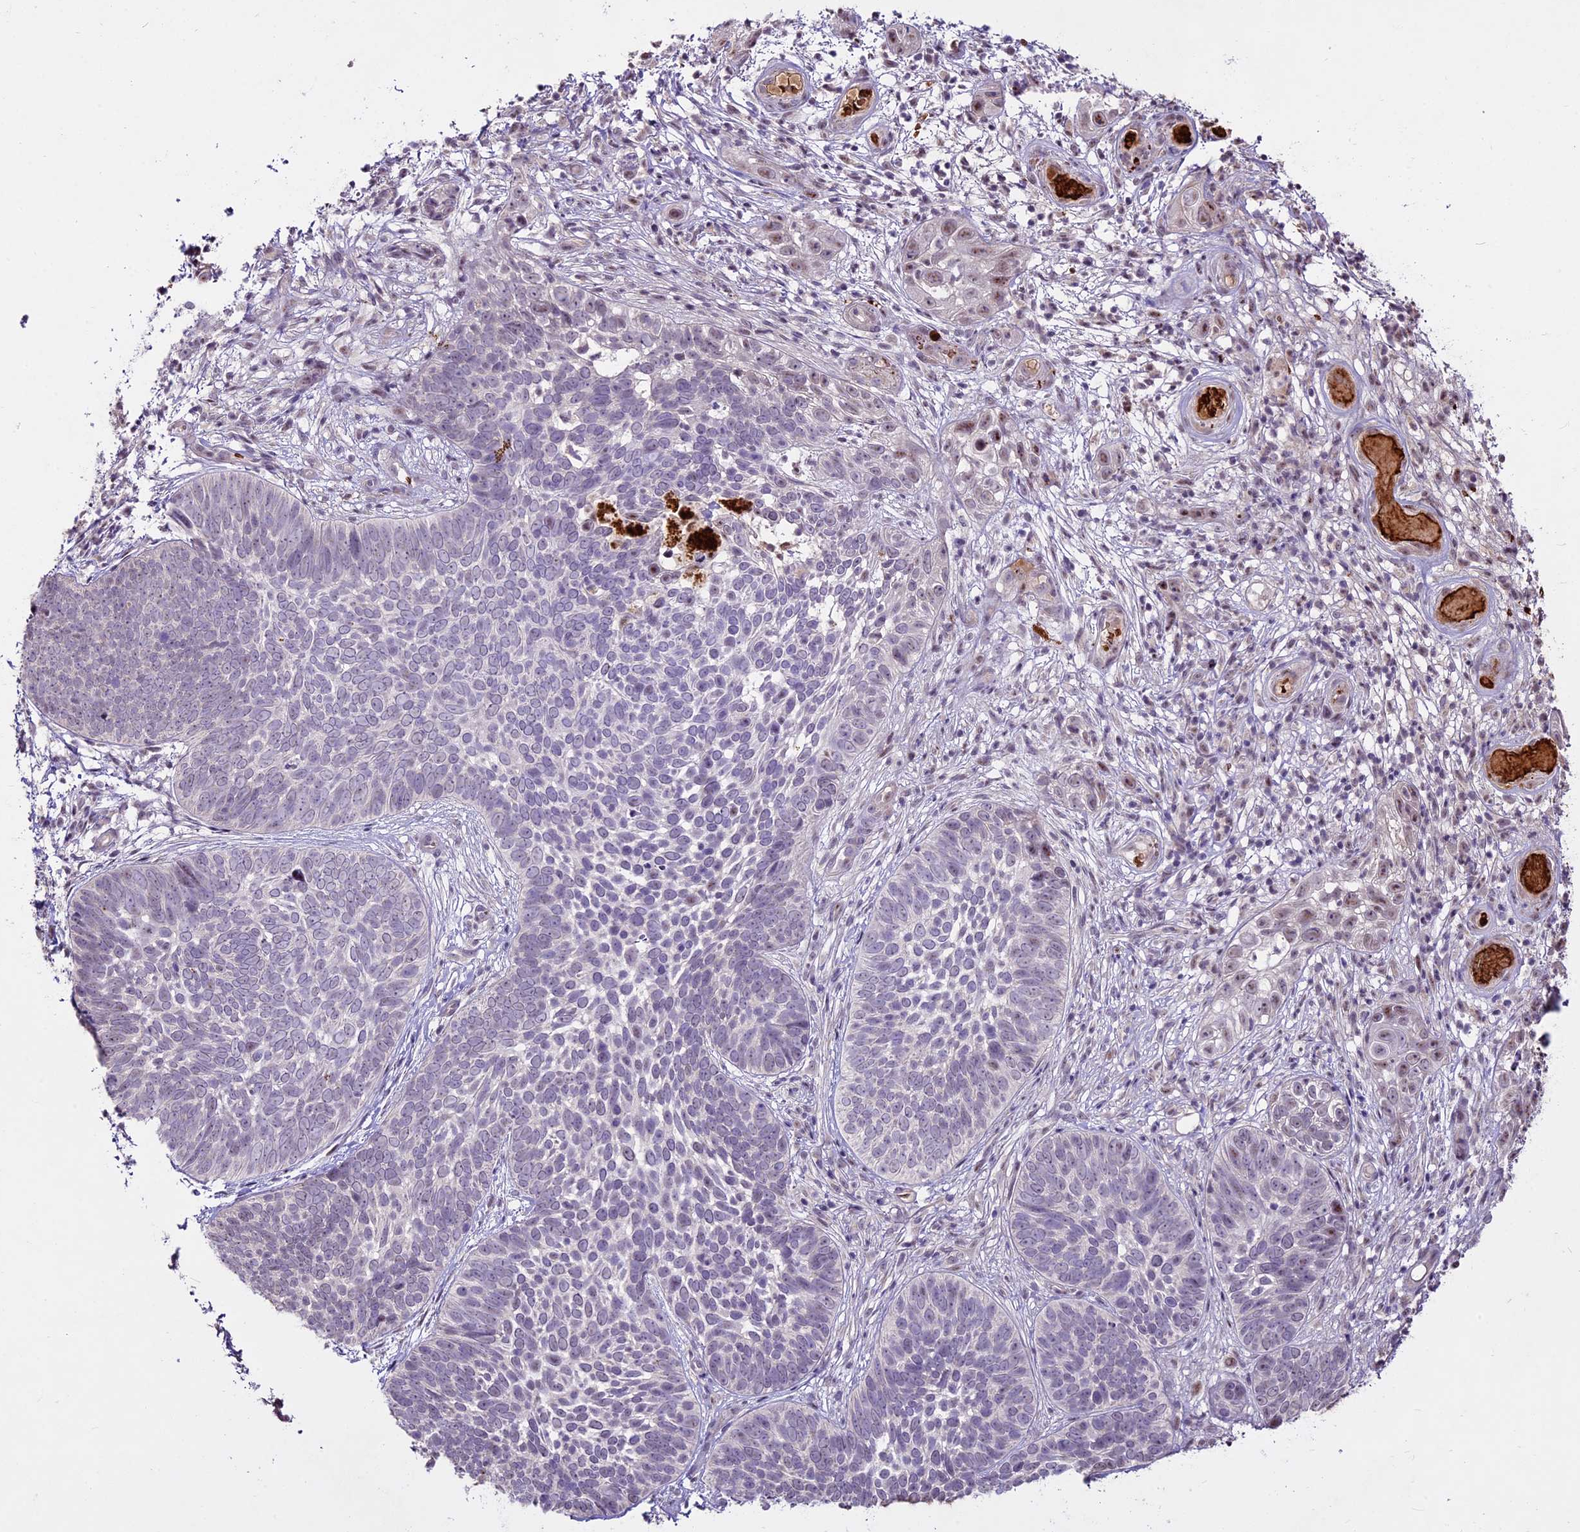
{"staining": {"intensity": "negative", "quantity": "none", "location": "none"}, "tissue": "skin cancer", "cell_type": "Tumor cells", "image_type": "cancer", "snomed": [{"axis": "morphology", "description": "Basal cell carcinoma"}, {"axis": "topography", "description": "Skin"}], "caption": "This is an immunohistochemistry (IHC) micrograph of basal cell carcinoma (skin). There is no expression in tumor cells.", "gene": "SUSD3", "patient": {"sex": "male", "age": 89}}